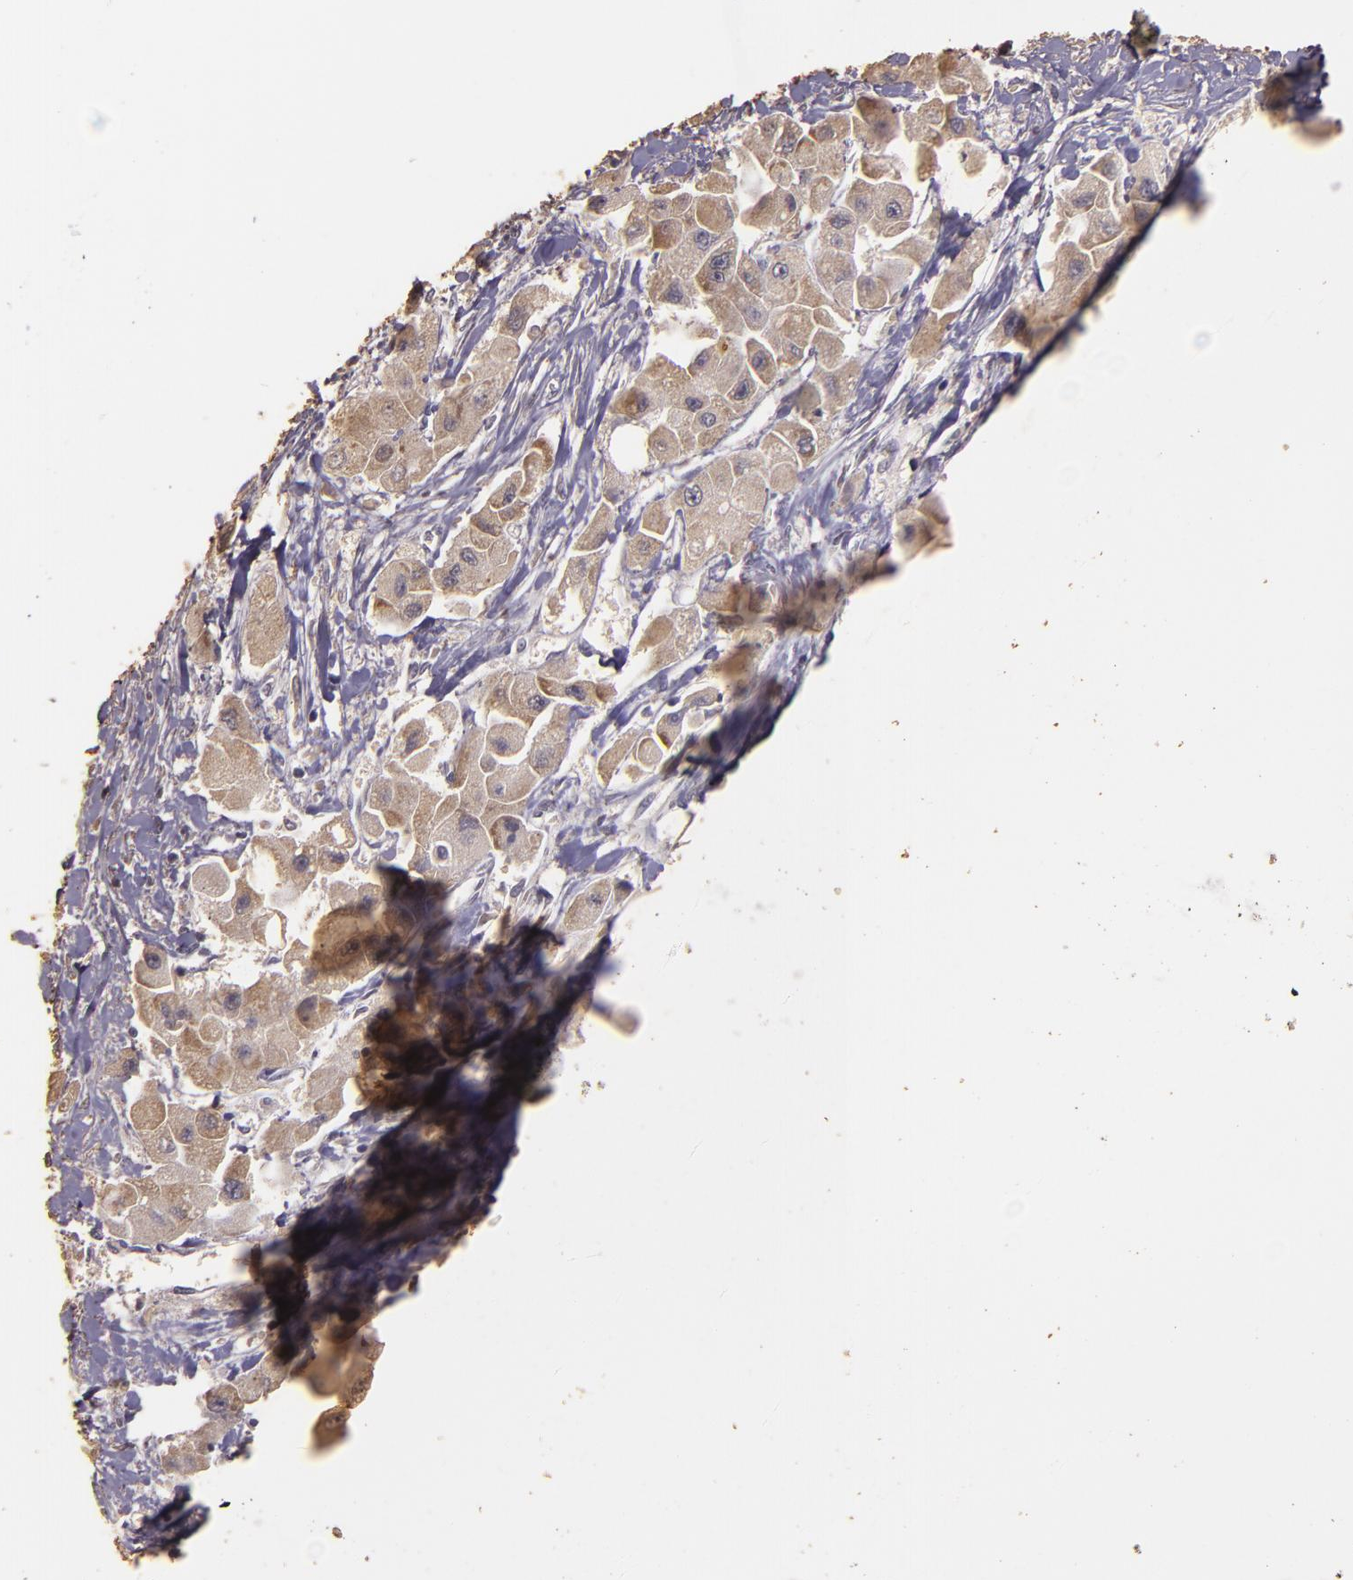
{"staining": {"intensity": "weak", "quantity": "25%-75%", "location": "cytoplasmic/membranous"}, "tissue": "liver cancer", "cell_type": "Tumor cells", "image_type": "cancer", "snomed": [{"axis": "morphology", "description": "Carcinoma, Hepatocellular, NOS"}, {"axis": "topography", "description": "Liver"}], "caption": "Brown immunohistochemical staining in hepatocellular carcinoma (liver) exhibits weak cytoplasmic/membranous expression in approximately 25%-75% of tumor cells. (DAB (3,3'-diaminobenzidine) IHC with brightfield microscopy, high magnification).", "gene": "BCL2L13", "patient": {"sex": "male", "age": 24}}